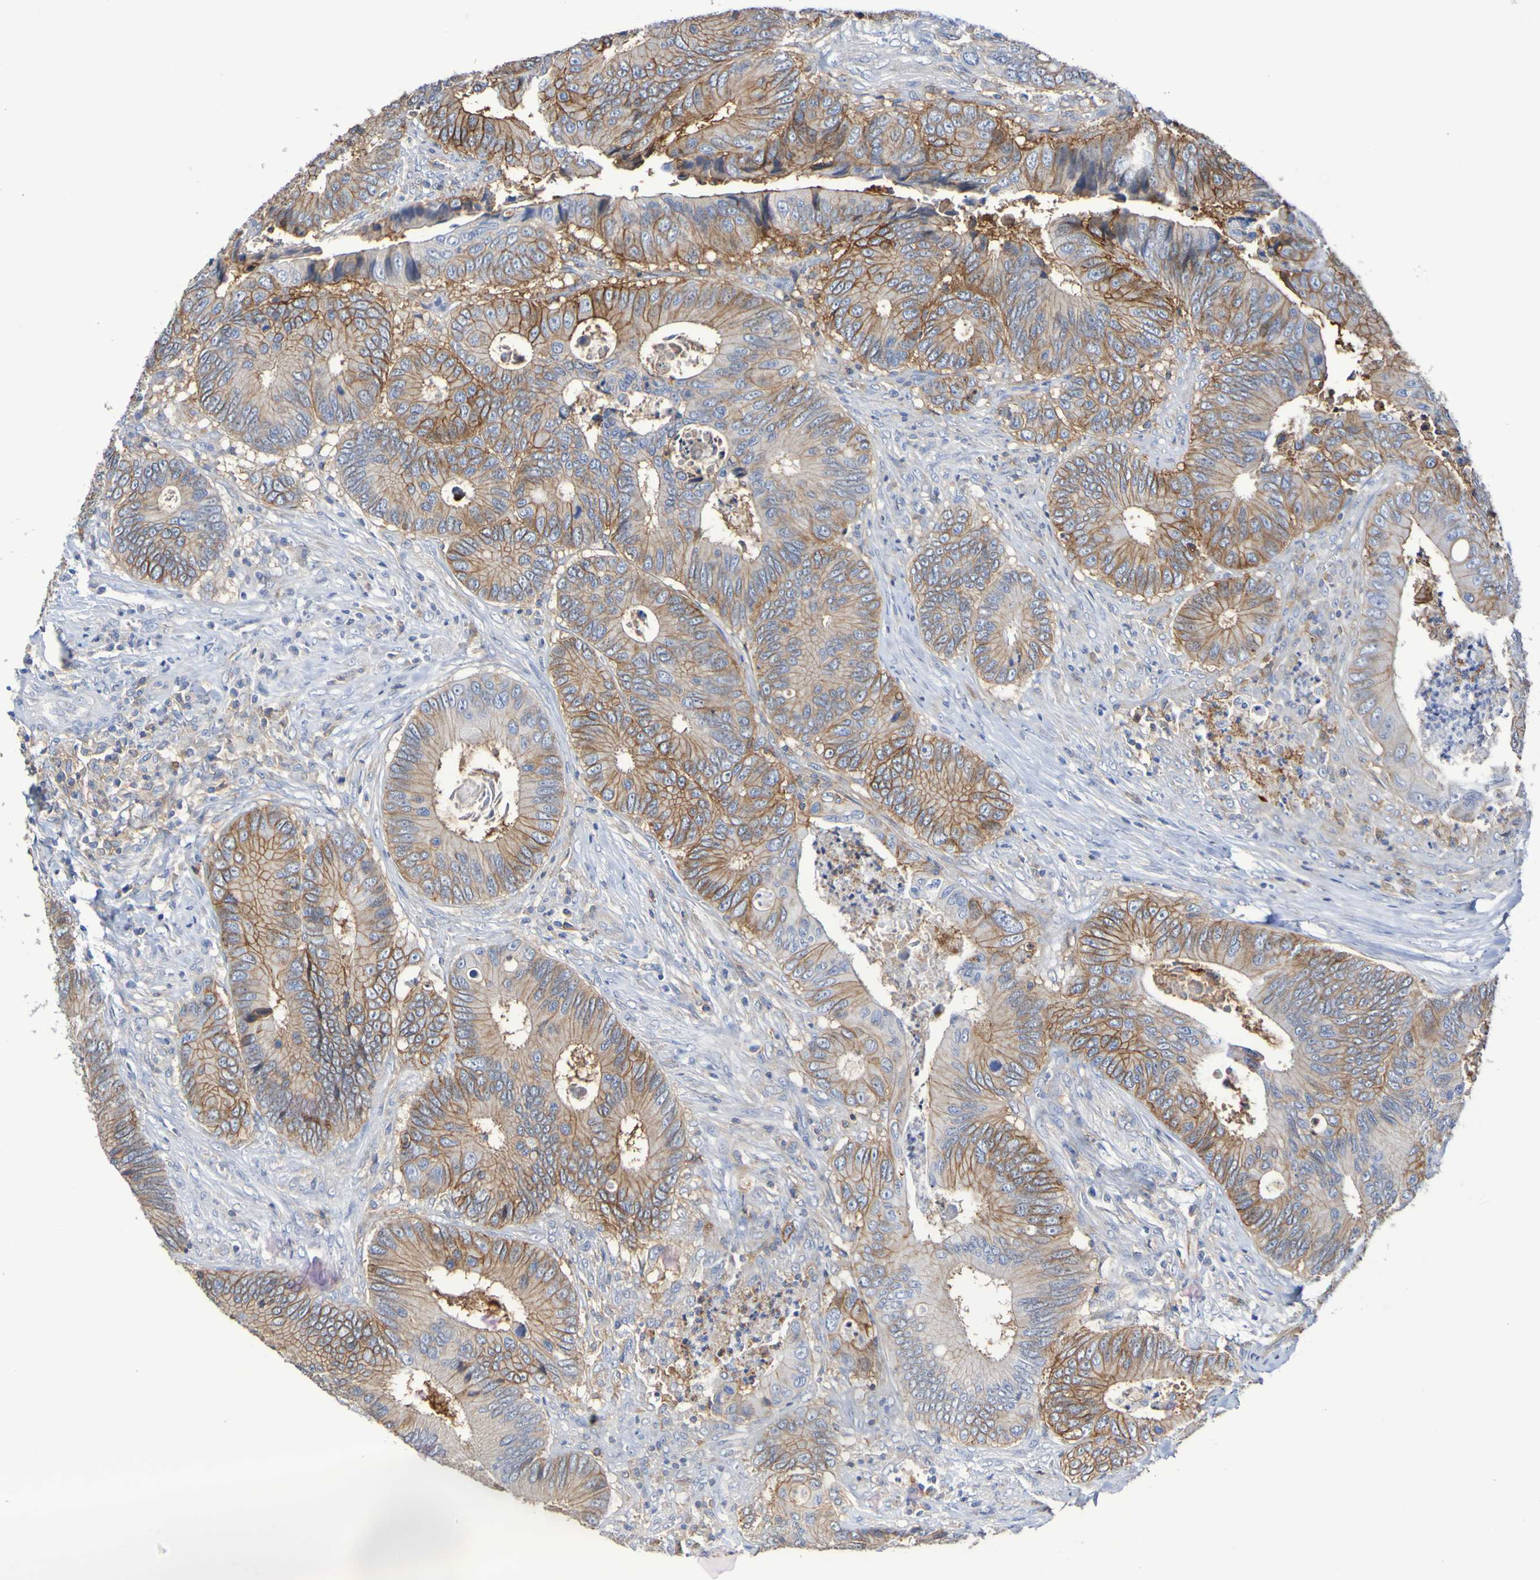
{"staining": {"intensity": "moderate", "quantity": ">75%", "location": "cytoplasmic/membranous"}, "tissue": "colorectal cancer", "cell_type": "Tumor cells", "image_type": "cancer", "snomed": [{"axis": "morphology", "description": "Inflammation, NOS"}, {"axis": "morphology", "description": "Adenocarcinoma, NOS"}, {"axis": "topography", "description": "Colon"}], "caption": "The immunohistochemical stain shows moderate cytoplasmic/membranous positivity in tumor cells of adenocarcinoma (colorectal) tissue.", "gene": "SLC3A2", "patient": {"sex": "male", "age": 72}}